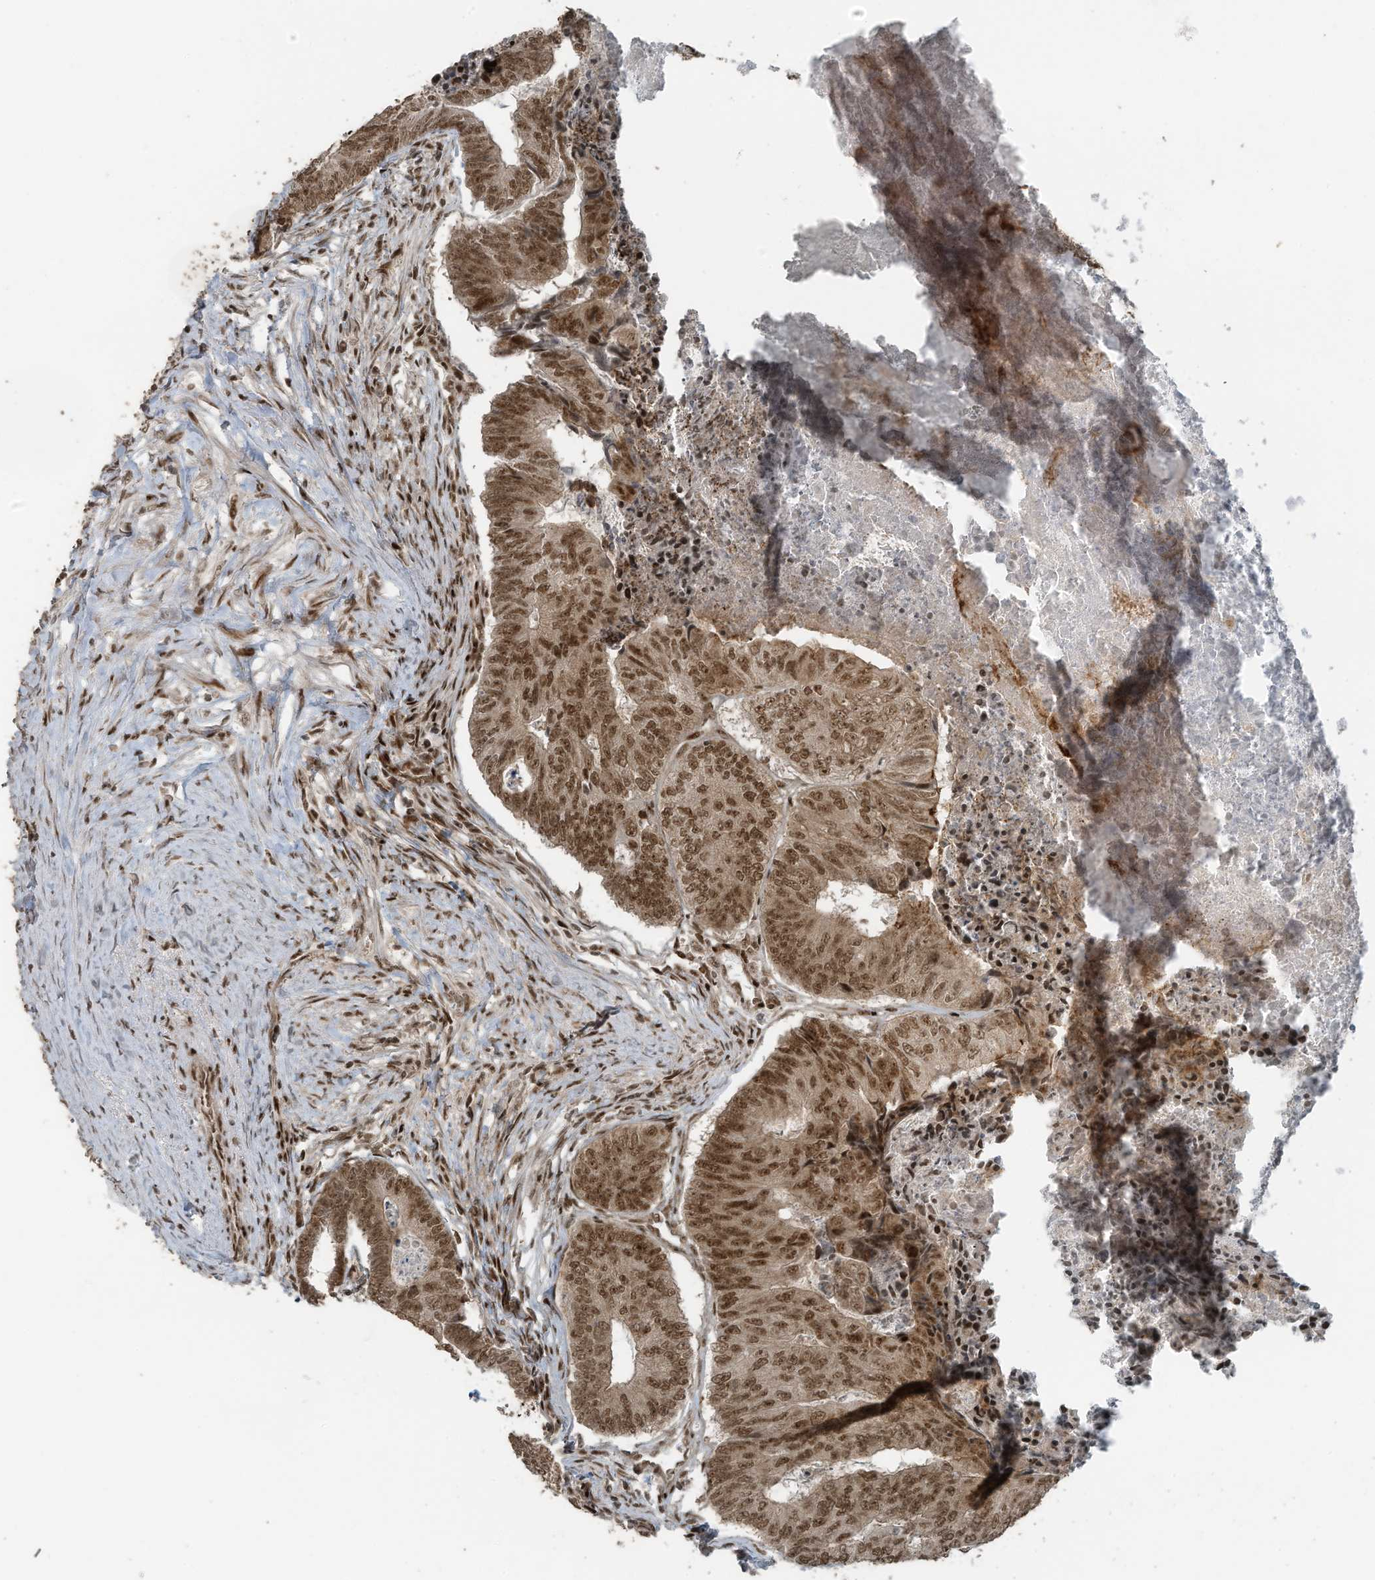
{"staining": {"intensity": "moderate", "quantity": ">75%", "location": "cytoplasmic/membranous,nuclear"}, "tissue": "colorectal cancer", "cell_type": "Tumor cells", "image_type": "cancer", "snomed": [{"axis": "morphology", "description": "Adenocarcinoma, NOS"}, {"axis": "topography", "description": "Colon"}], "caption": "This is an image of immunohistochemistry (IHC) staining of colorectal cancer (adenocarcinoma), which shows moderate expression in the cytoplasmic/membranous and nuclear of tumor cells.", "gene": "PCNP", "patient": {"sex": "female", "age": 67}}